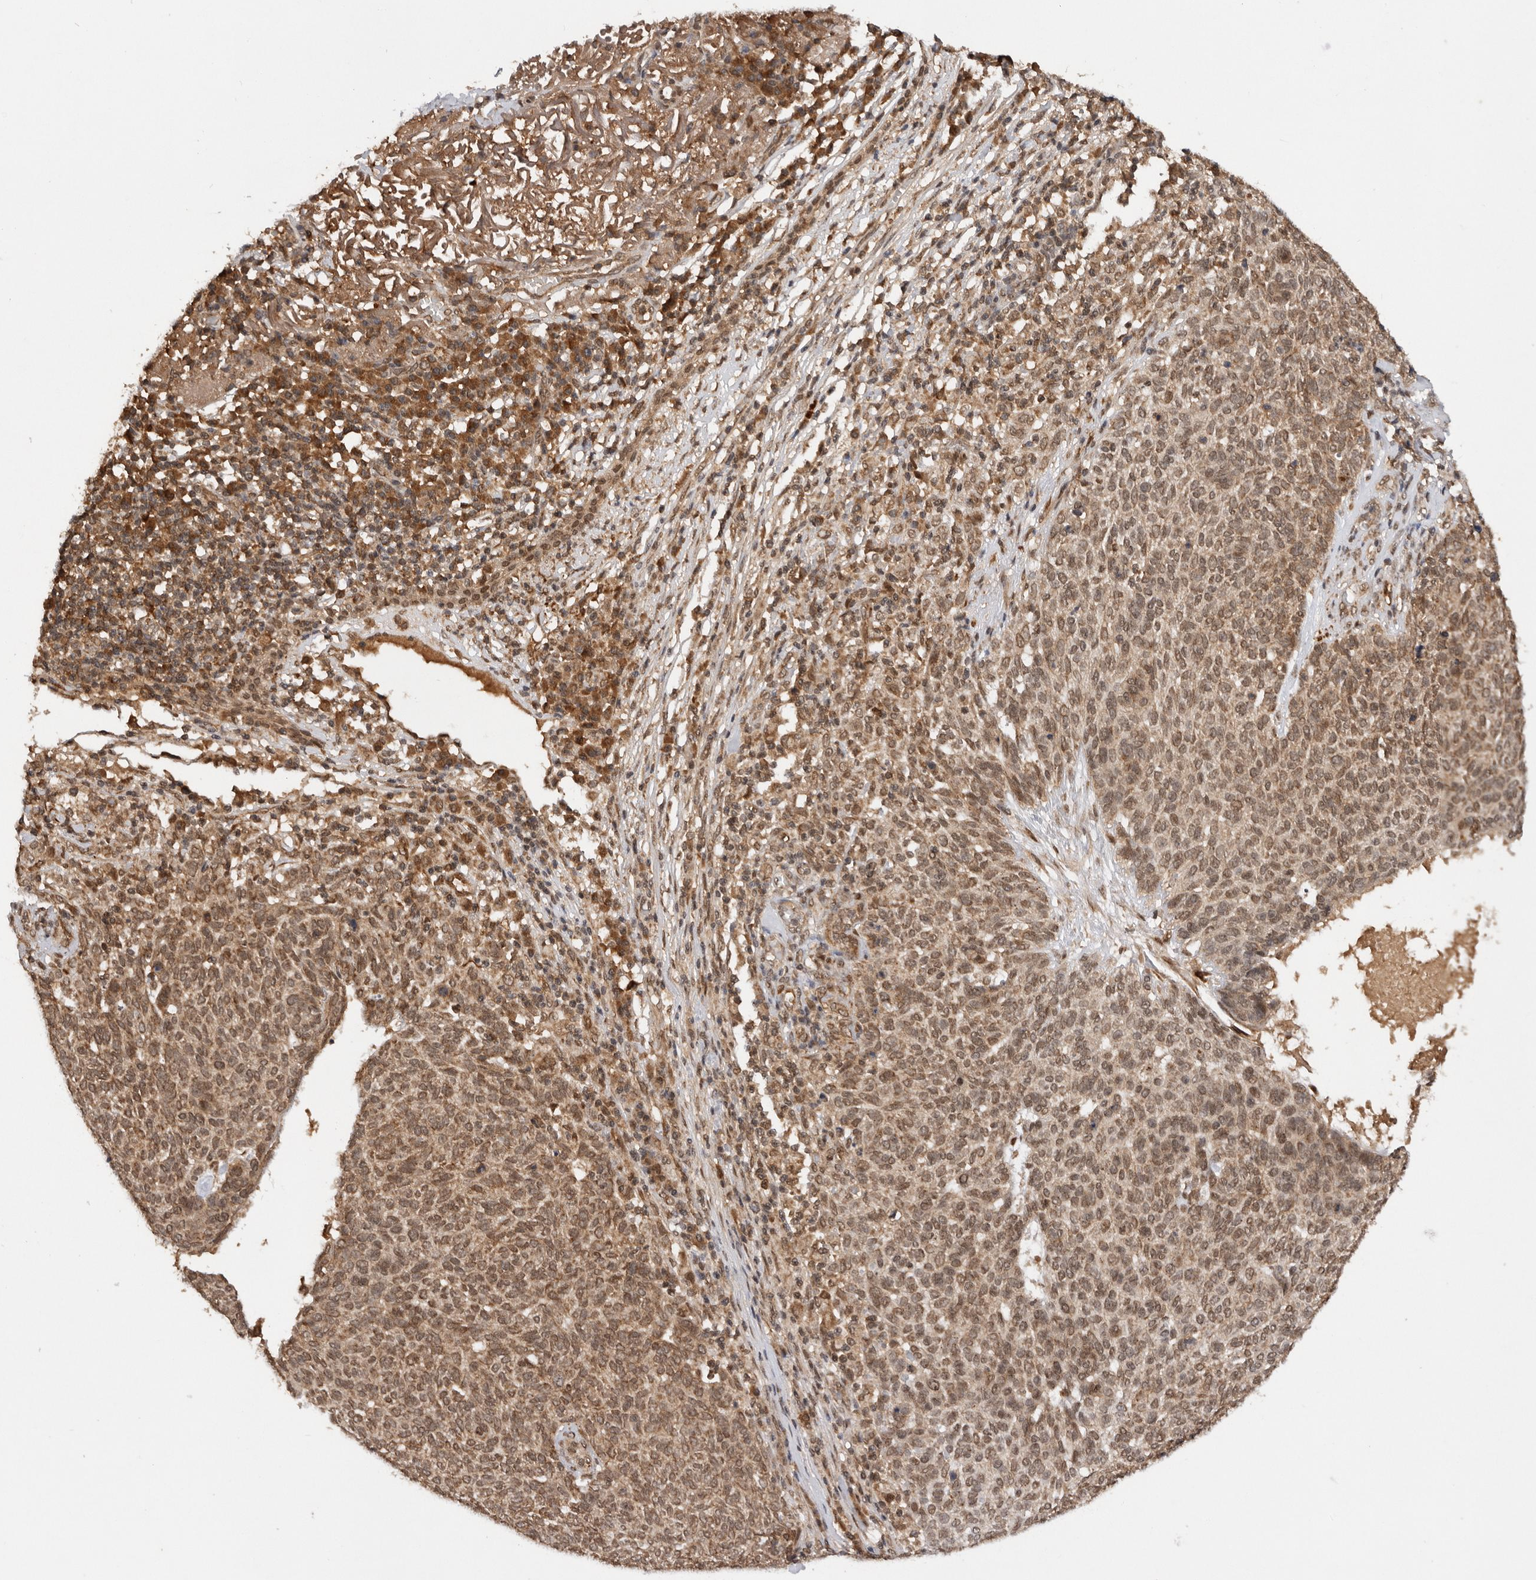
{"staining": {"intensity": "moderate", "quantity": ">75%", "location": "cytoplasmic/membranous,nuclear"}, "tissue": "skin cancer", "cell_type": "Tumor cells", "image_type": "cancer", "snomed": [{"axis": "morphology", "description": "Squamous cell carcinoma, NOS"}, {"axis": "topography", "description": "Skin"}], "caption": "Skin squamous cell carcinoma tissue reveals moderate cytoplasmic/membranous and nuclear positivity in about >75% of tumor cells", "gene": "TARS2", "patient": {"sex": "female", "age": 90}}